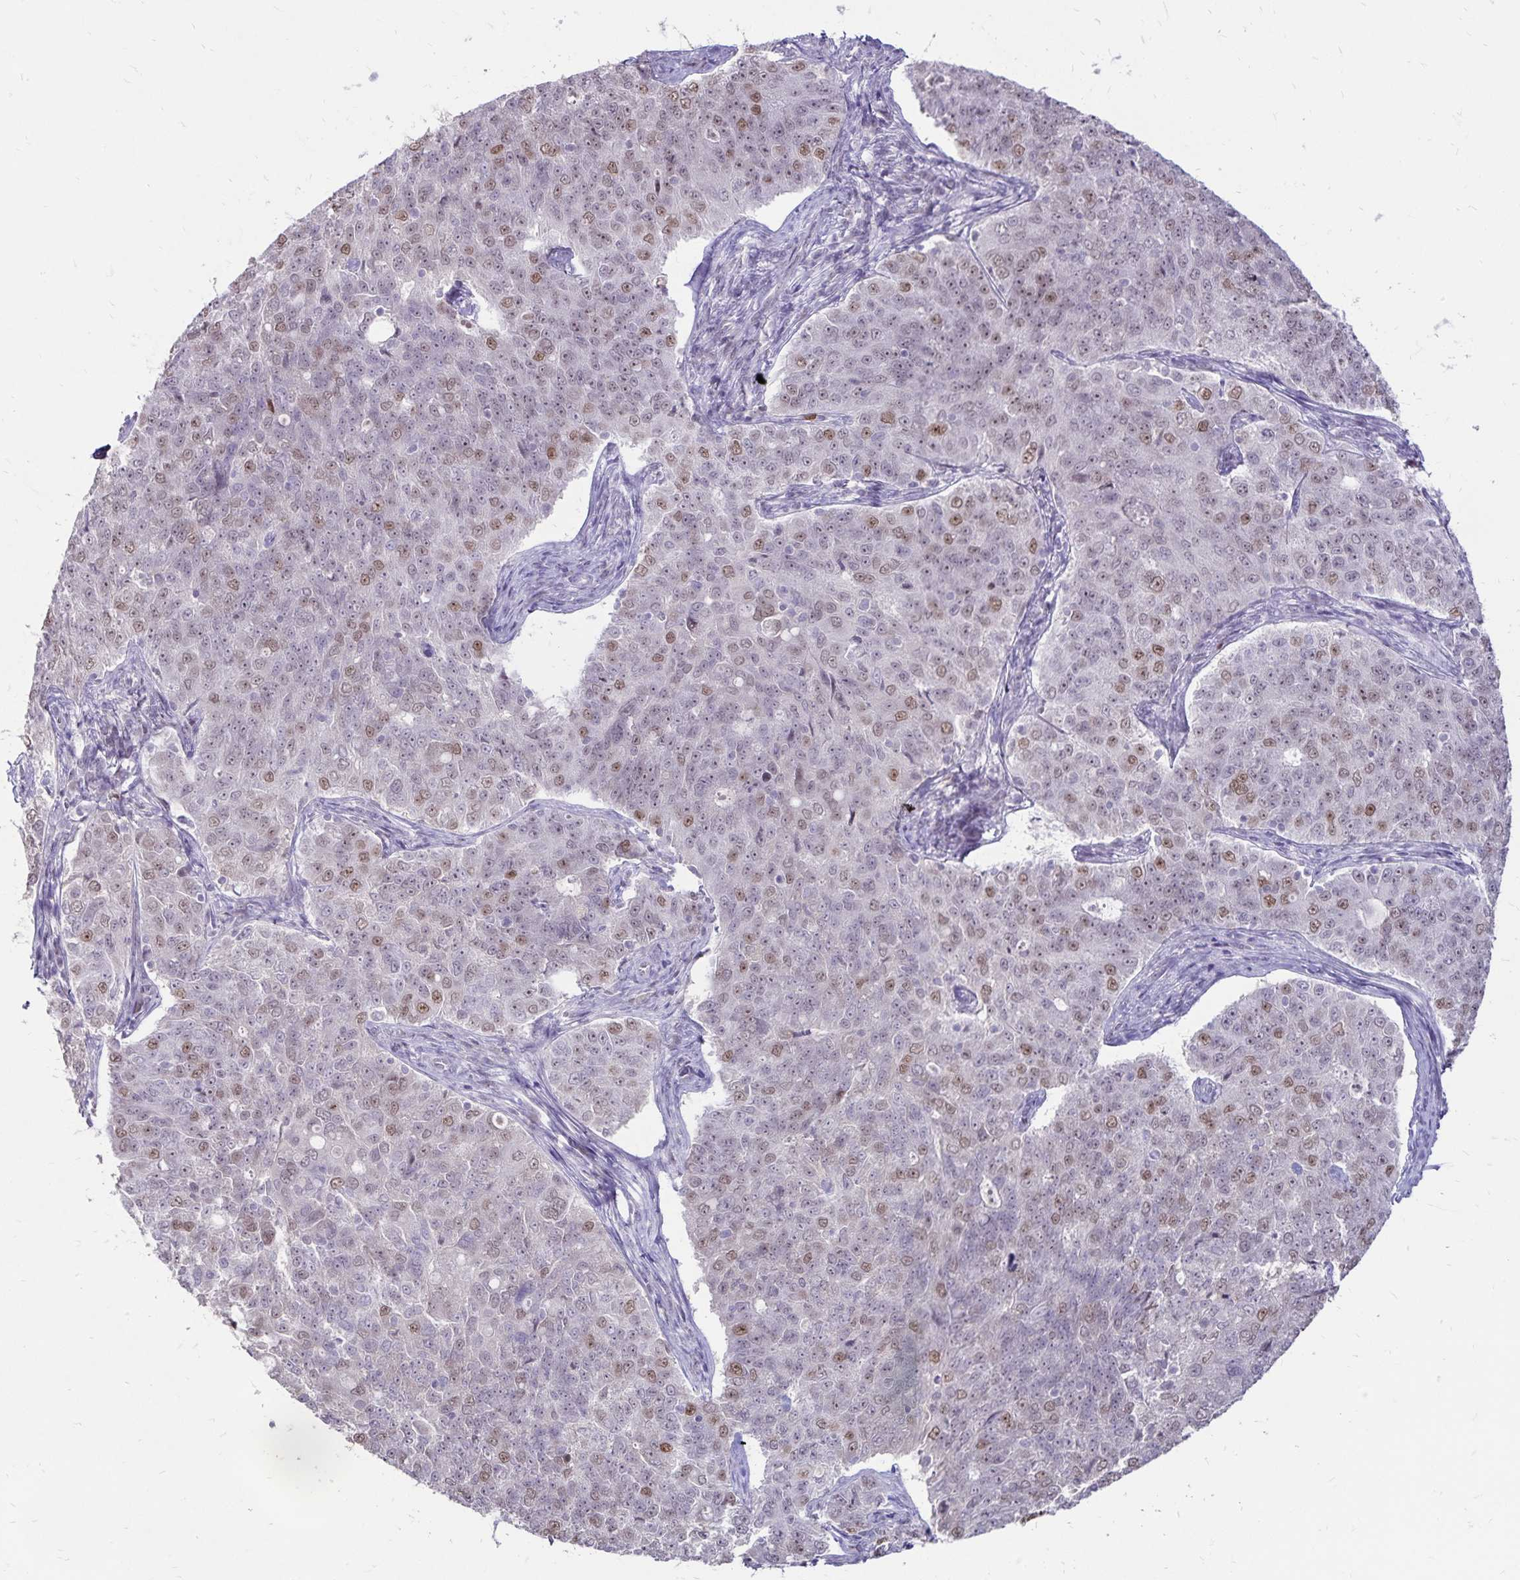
{"staining": {"intensity": "moderate", "quantity": "<25%", "location": "nuclear"}, "tissue": "endometrial cancer", "cell_type": "Tumor cells", "image_type": "cancer", "snomed": [{"axis": "morphology", "description": "Adenocarcinoma, NOS"}, {"axis": "topography", "description": "Endometrium"}], "caption": "Immunohistochemical staining of human endometrial adenocarcinoma displays moderate nuclear protein positivity in about <25% of tumor cells.", "gene": "POLB", "patient": {"sex": "female", "age": 43}}